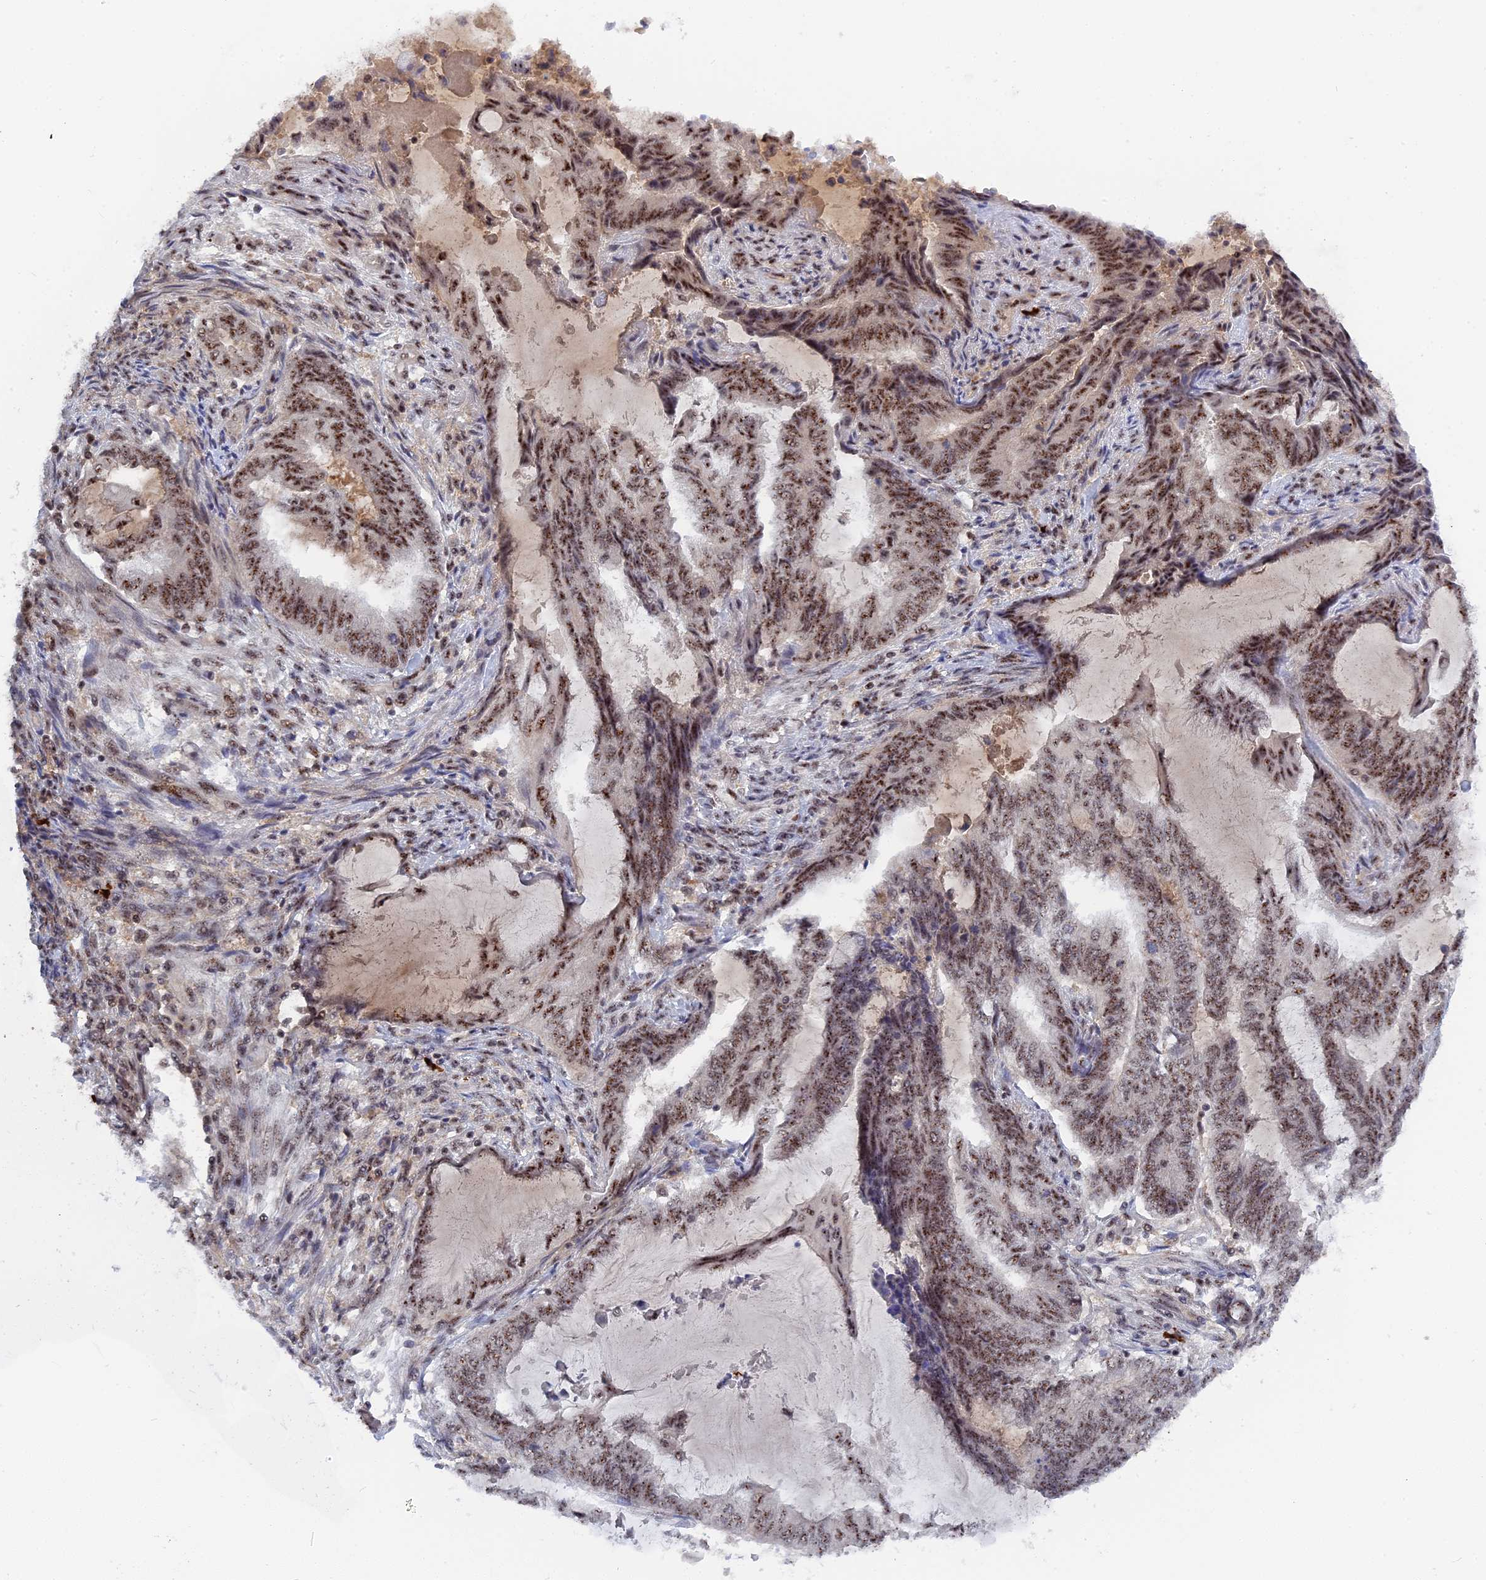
{"staining": {"intensity": "moderate", "quantity": ">75%", "location": "nuclear"}, "tissue": "endometrial cancer", "cell_type": "Tumor cells", "image_type": "cancer", "snomed": [{"axis": "morphology", "description": "Adenocarcinoma, NOS"}, {"axis": "topography", "description": "Uterus"}, {"axis": "topography", "description": "Endometrium"}], "caption": "Endometrial cancer was stained to show a protein in brown. There is medium levels of moderate nuclear positivity in about >75% of tumor cells.", "gene": "TAB1", "patient": {"sex": "female", "age": 70}}